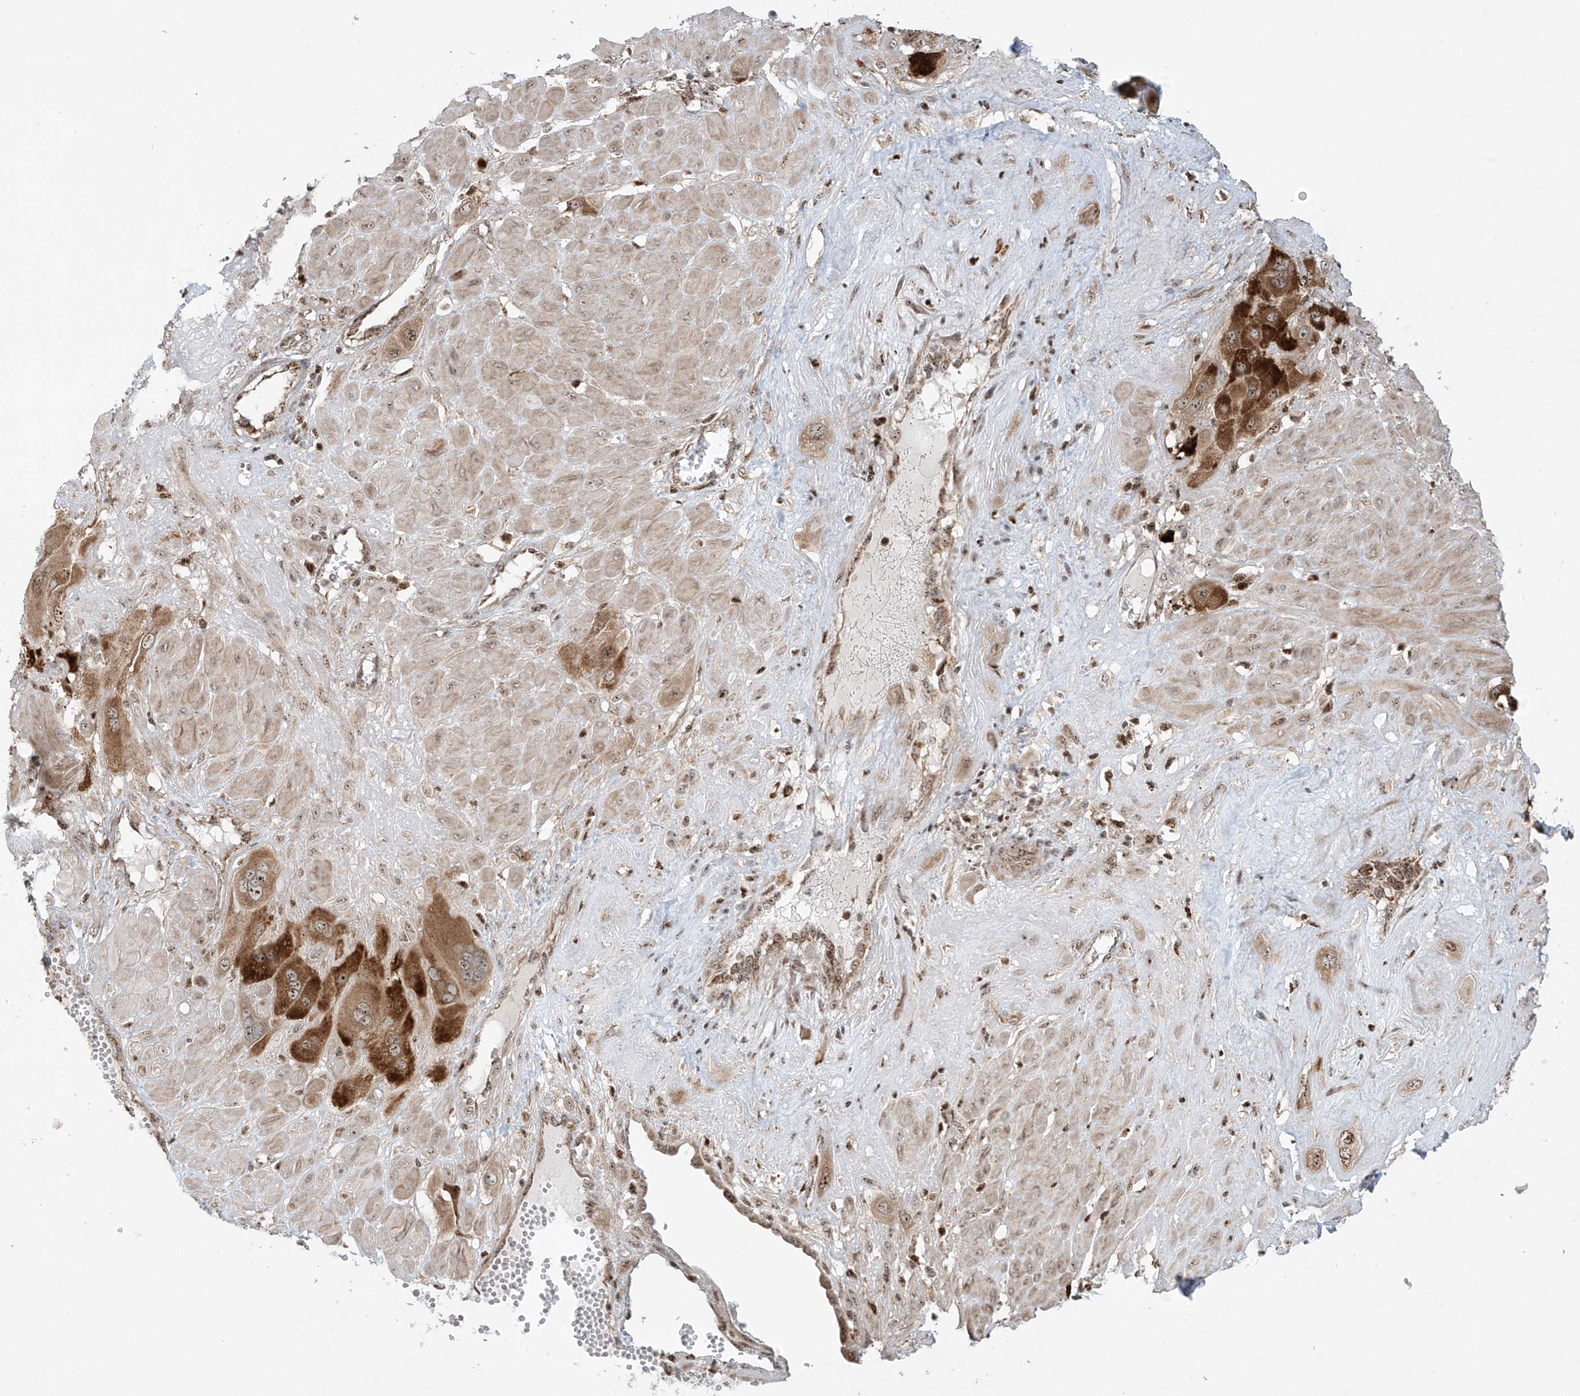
{"staining": {"intensity": "strong", "quantity": "25%-75%", "location": "cytoplasmic/membranous,nuclear"}, "tissue": "cervical cancer", "cell_type": "Tumor cells", "image_type": "cancer", "snomed": [{"axis": "morphology", "description": "Squamous cell carcinoma, NOS"}, {"axis": "topography", "description": "Cervix"}], "caption": "Cervical squamous cell carcinoma stained with immunohistochemistry (IHC) exhibits strong cytoplasmic/membranous and nuclear expression in about 25%-75% of tumor cells.", "gene": "ZBTB8A", "patient": {"sex": "female", "age": 34}}